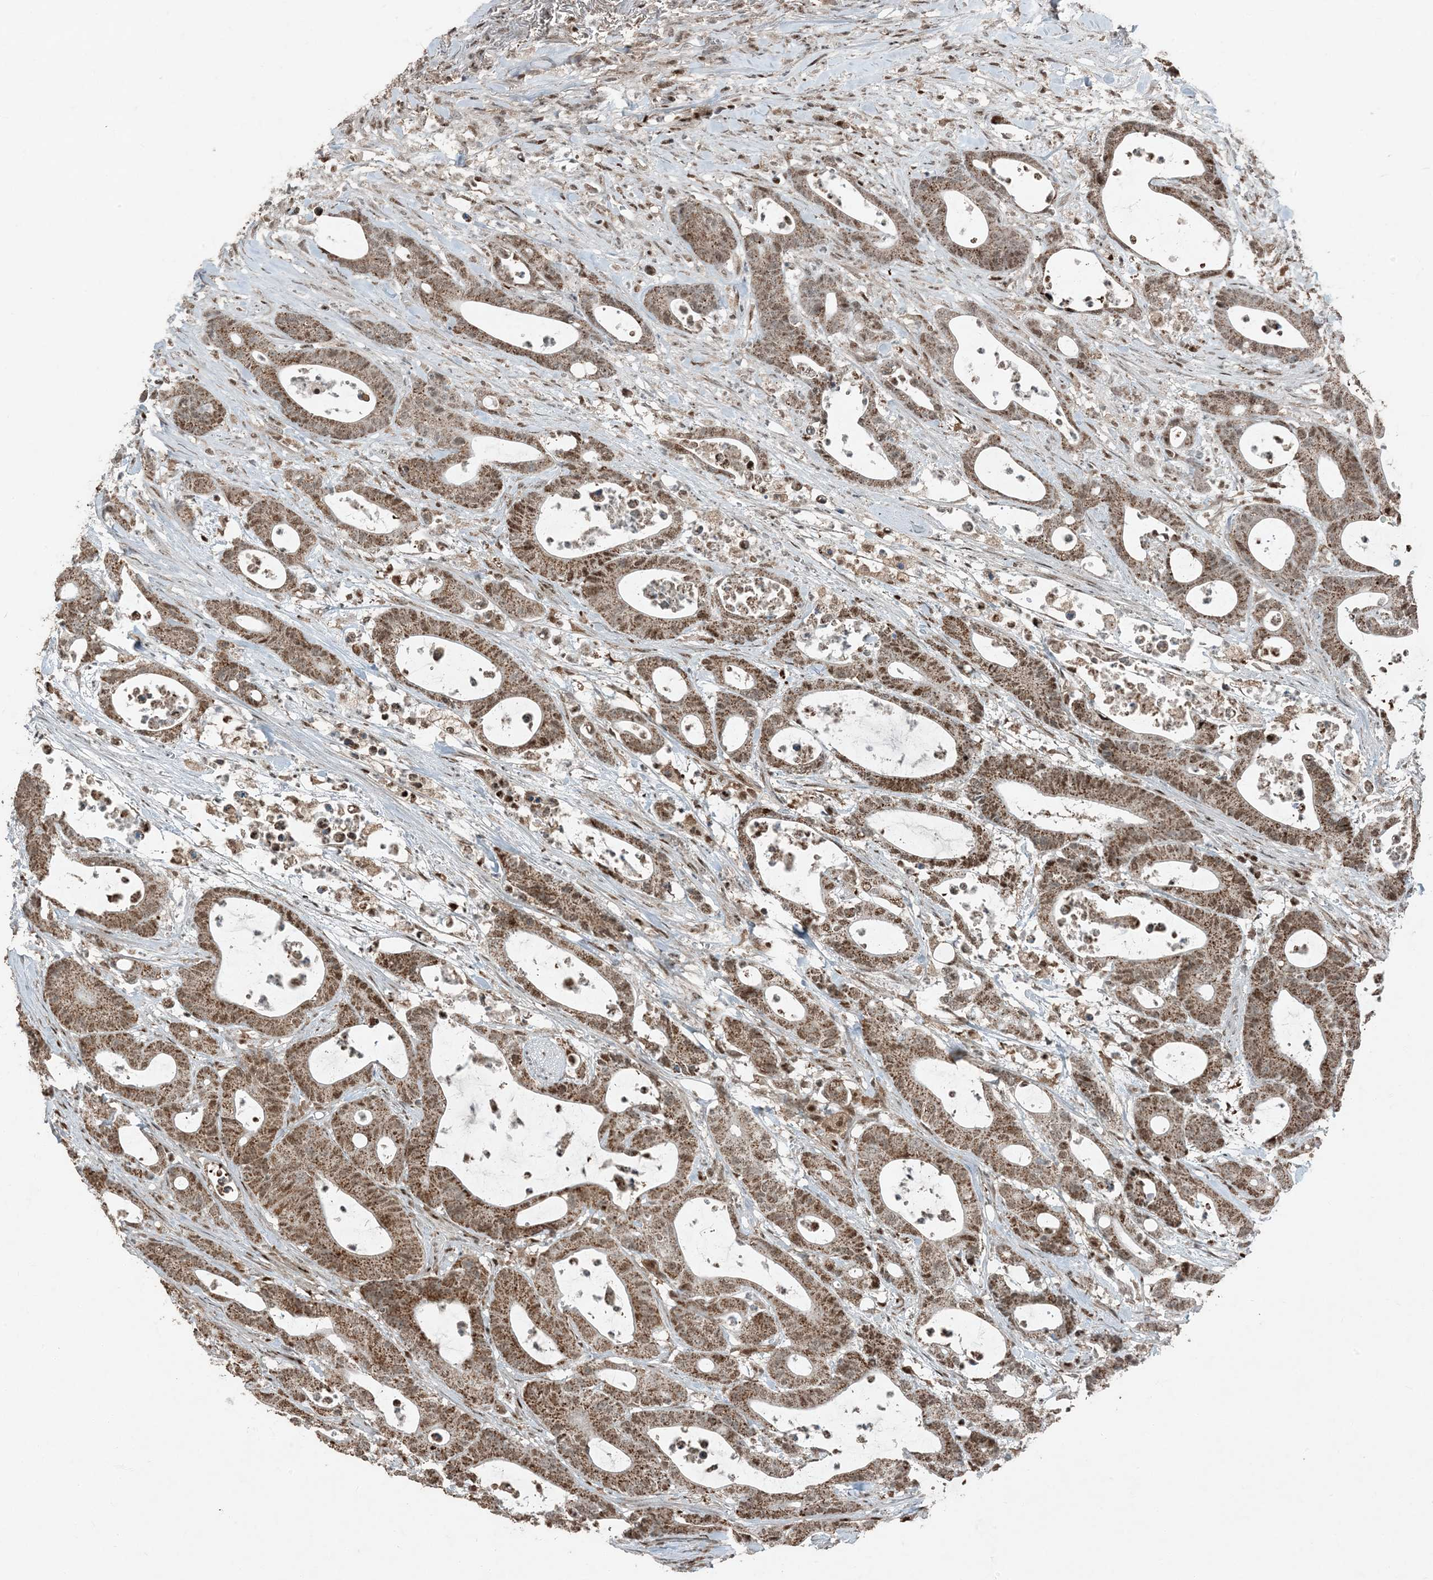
{"staining": {"intensity": "moderate", "quantity": ">75%", "location": "cytoplasmic/membranous,nuclear"}, "tissue": "colorectal cancer", "cell_type": "Tumor cells", "image_type": "cancer", "snomed": [{"axis": "morphology", "description": "Adenocarcinoma, NOS"}, {"axis": "topography", "description": "Colon"}], "caption": "Immunohistochemical staining of adenocarcinoma (colorectal) demonstrates medium levels of moderate cytoplasmic/membranous and nuclear staining in about >75% of tumor cells. The staining is performed using DAB brown chromogen to label protein expression. The nuclei are counter-stained blue using hematoxylin.", "gene": "TADA2B", "patient": {"sex": "female", "age": 84}}